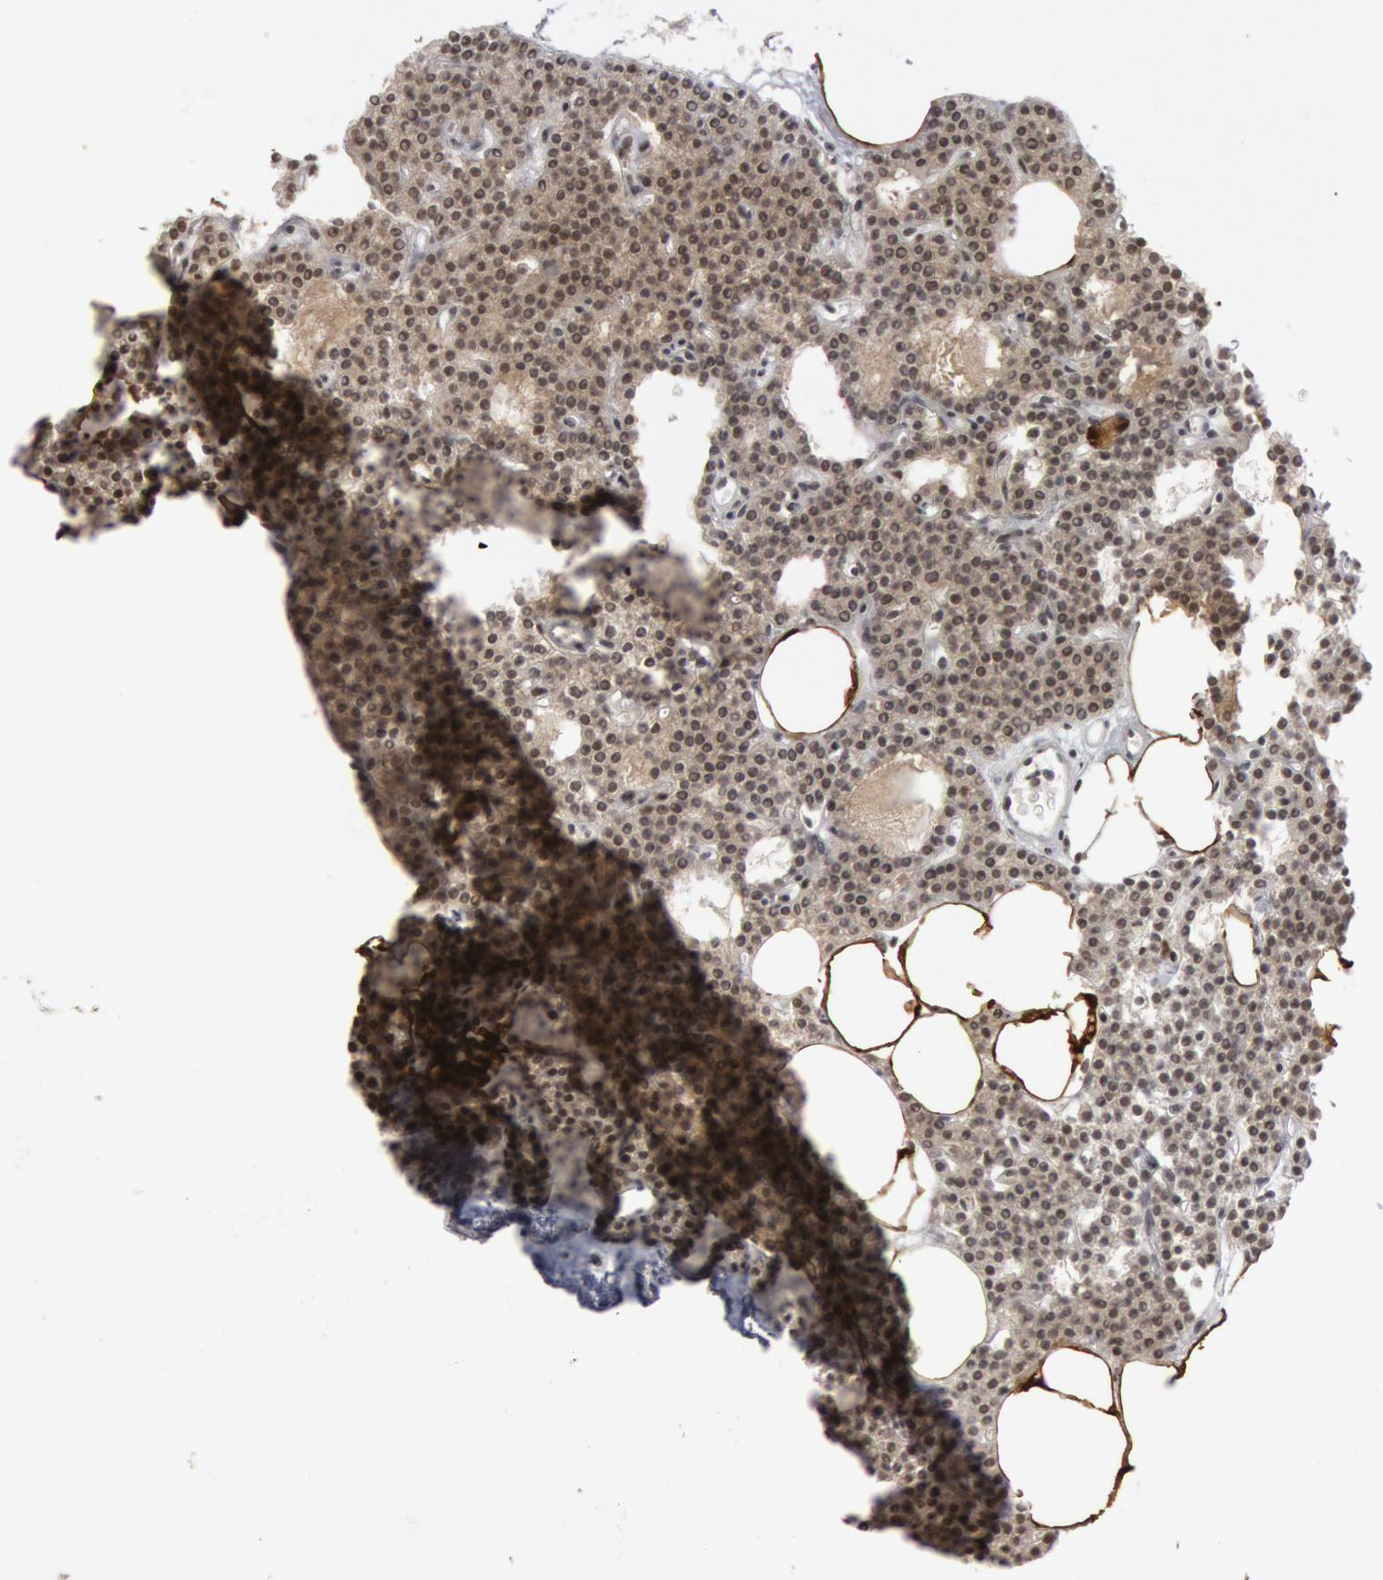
{"staining": {"intensity": "weak", "quantity": ">75%", "location": "cytoplasmic/membranous"}, "tissue": "parathyroid gland", "cell_type": "Glandular cells", "image_type": "normal", "snomed": [{"axis": "morphology", "description": "Normal tissue, NOS"}, {"axis": "topography", "description": "Parathyroid gland"}], "caption": "Unremarkable parathyroid gland displays weak cytoplasmic/membranous expression in about >75% of glandular cells Nuclei are stained in blue..", "gene": "PTPN6", "patient": {"sex": "male", "age": 24}}